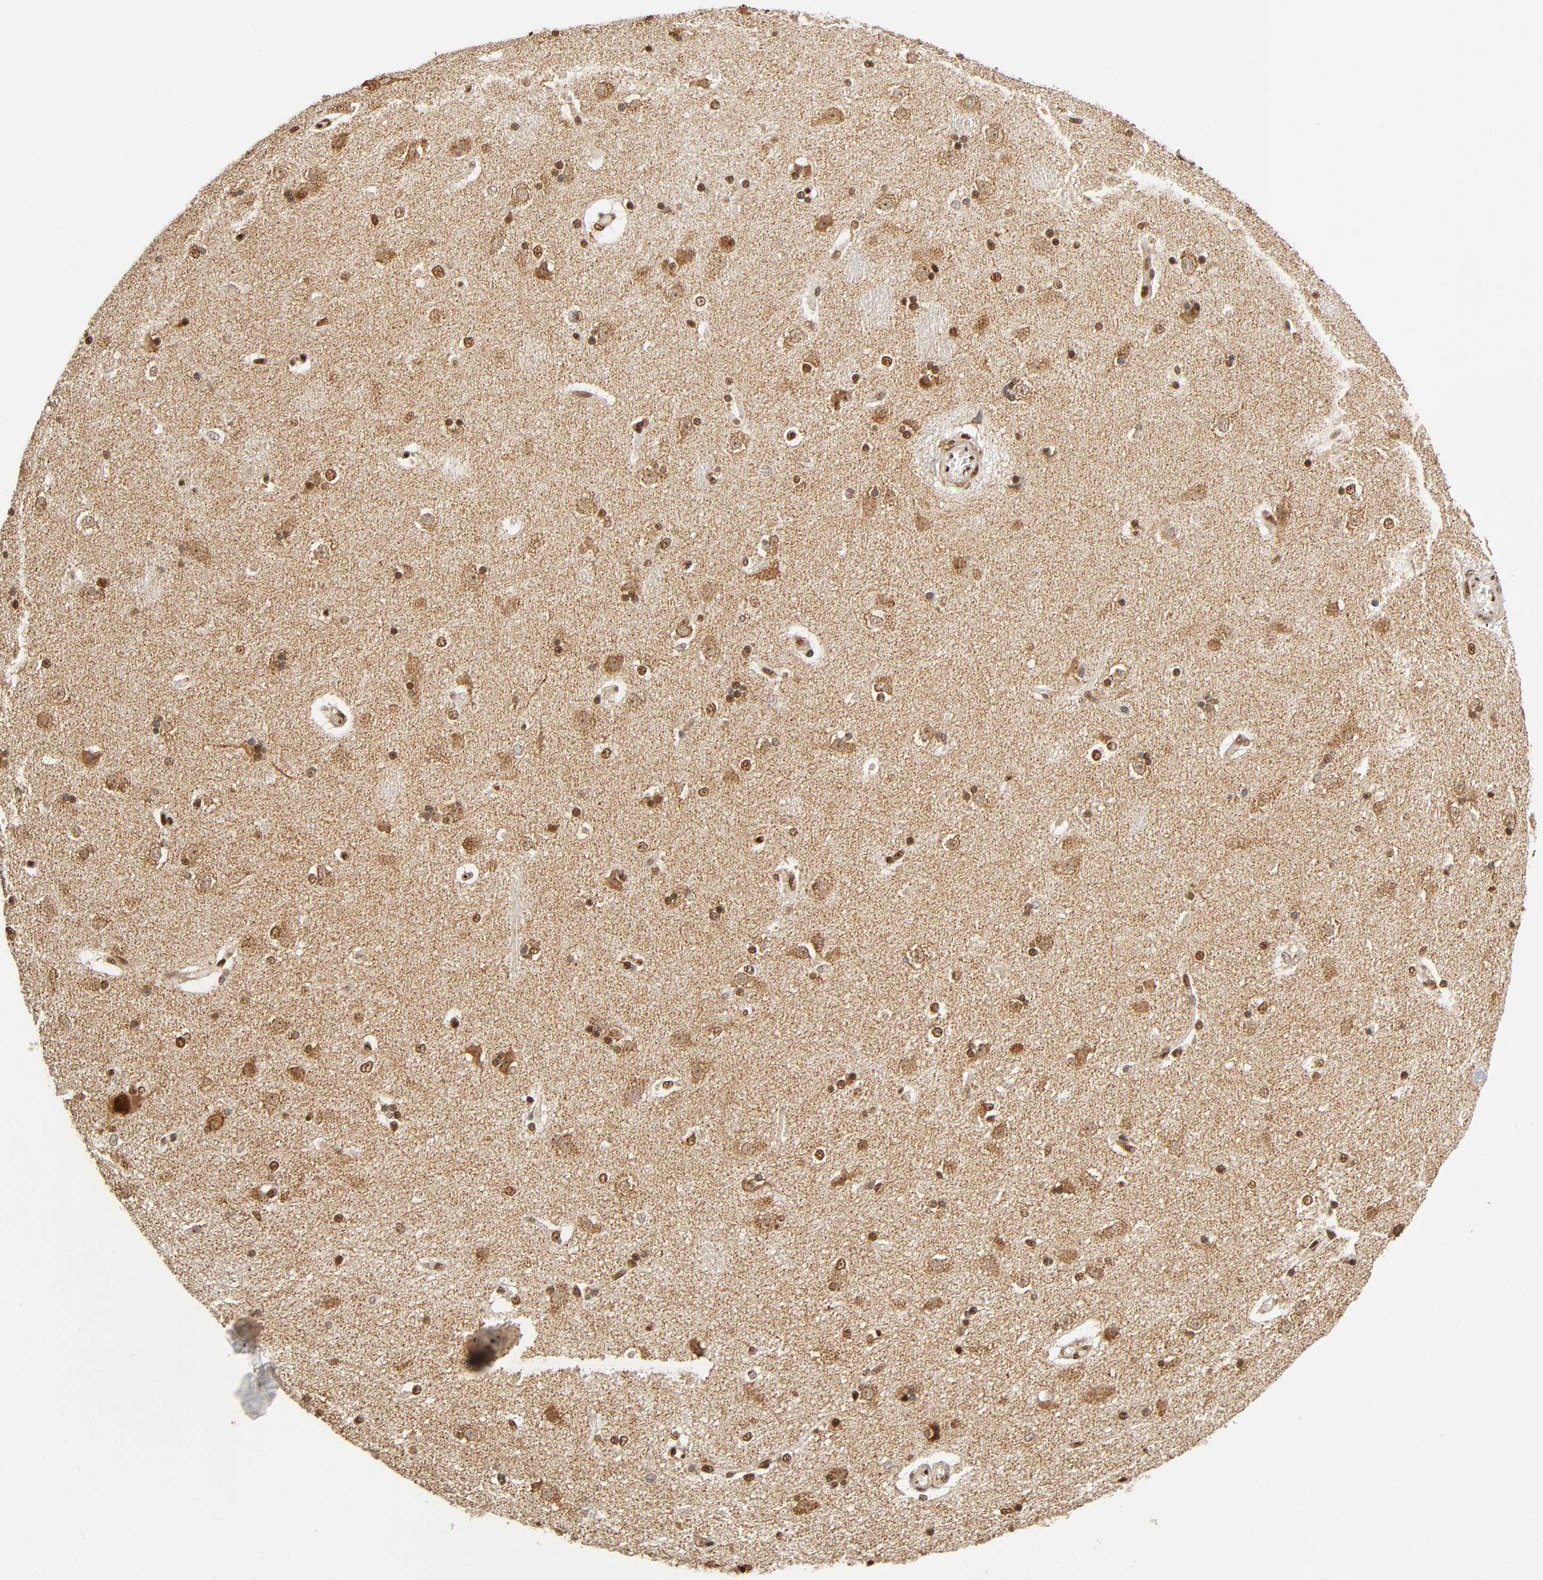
{"staining": {"intensity": "strong", "quantity": ">75%", "location": "nuclear"}, "tissue": "caudate", "cell_type": "Glial cells", "image_type": "normal", "snomed": [{"axis": "morphology", "description": "Normal tissue, NOS"}, {"axis": "topography", "description": "Lateral ventricle wall"}], "caption": "Human caudate stained with a protein marker shows strong staining in glial cells.", "gene": "RNF122", "patient": {"sex": "female", "age": 19}}